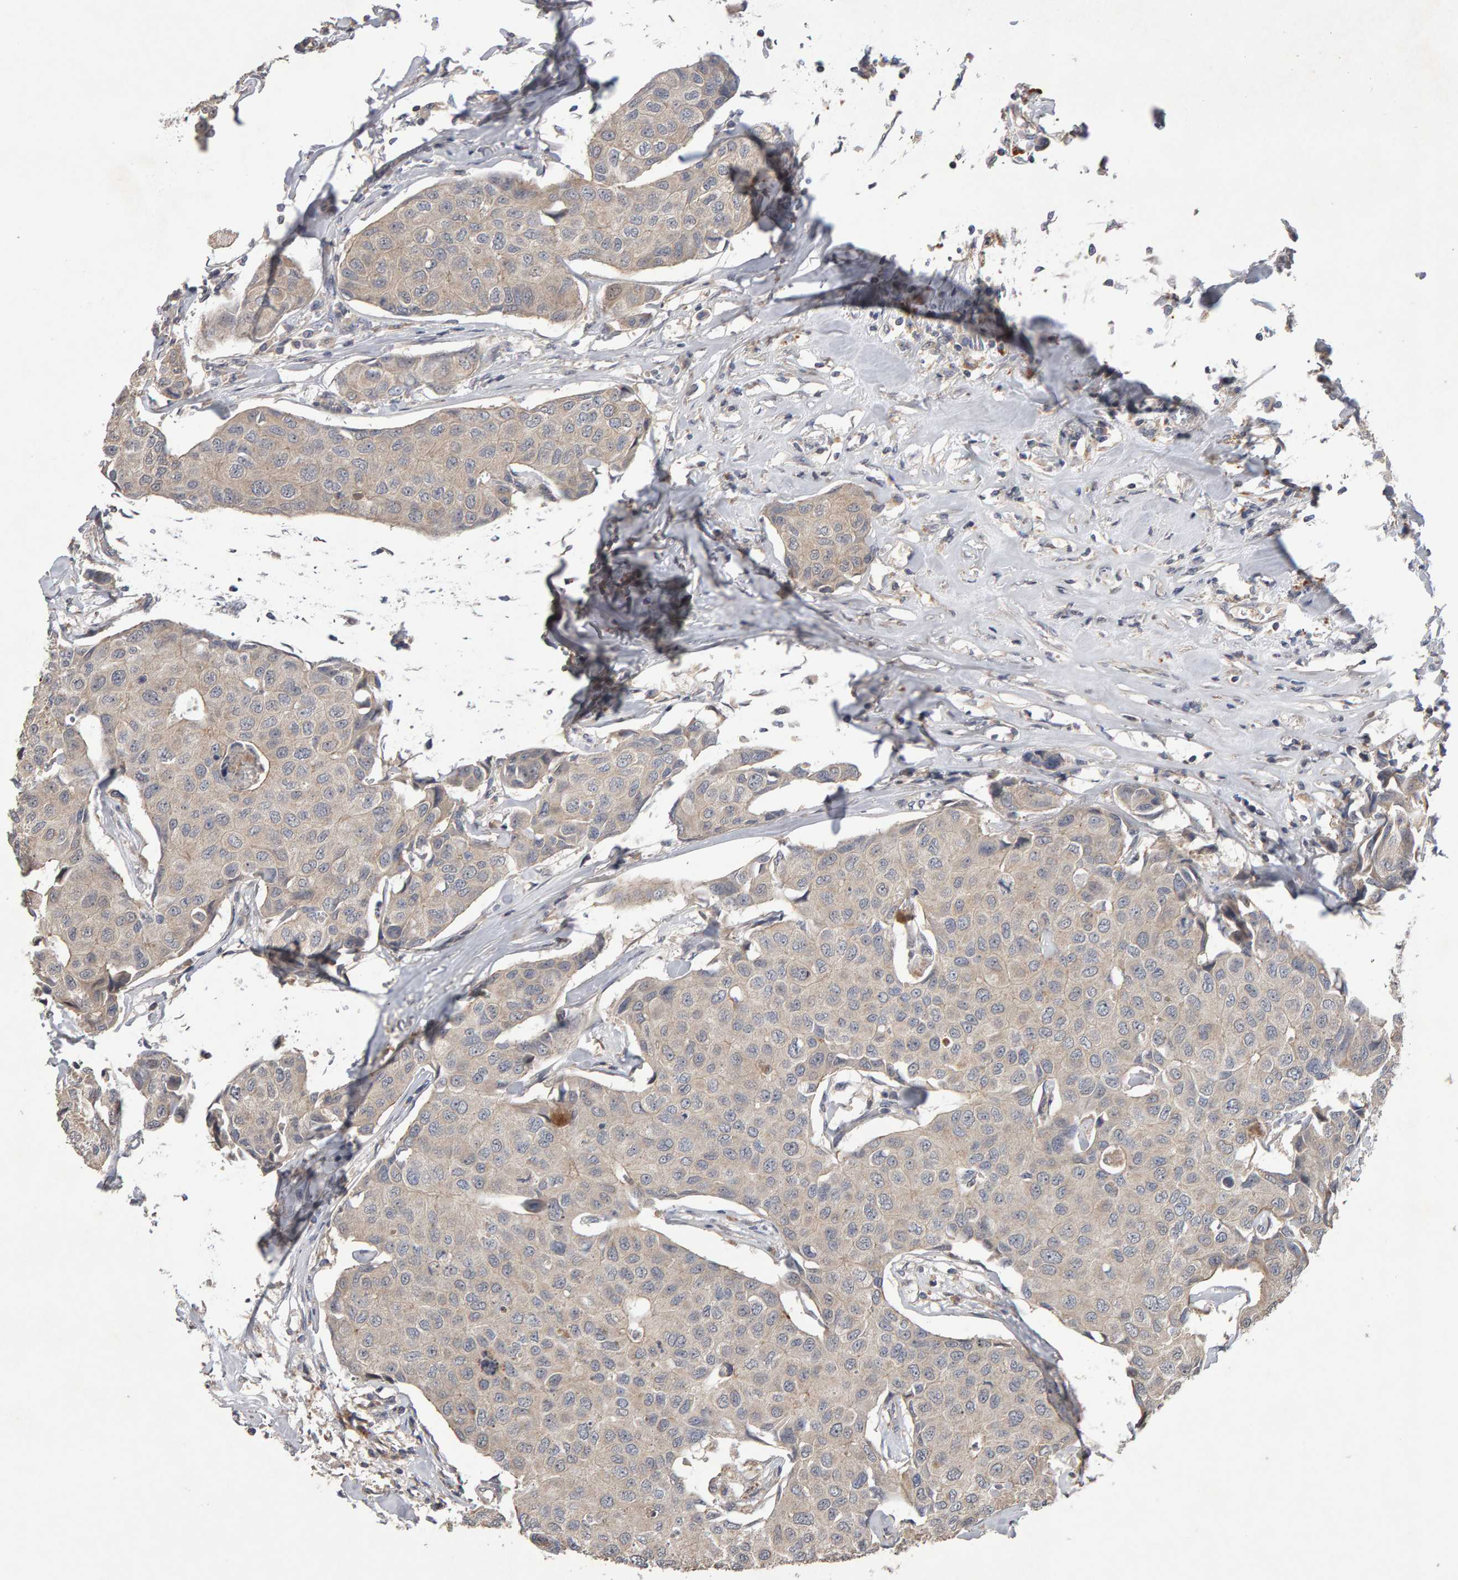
{"staining": {"intensity": "weak", "quantity": "25%-75%", "location": "cytoplasmic/membranous"}, "tissue": "breast cancer", "cell_type": "Tumor cells", "image_type": "cancer", "snomed": [{"axis": "morphology", "description": "Duct carcinoma"}, {"axis": "topography", "description": "Breast"}], "caption": "Immunohistochemistry histopathology image of human invasive ductal carcinoma (breast) stained for a protein (brown), which displays low levels of weak cytoplasmic/membranous positivity in approximately 25%-75% of tumor cells.", "gene": "COASY", "patient": {"sex": "female", "age": 80}}